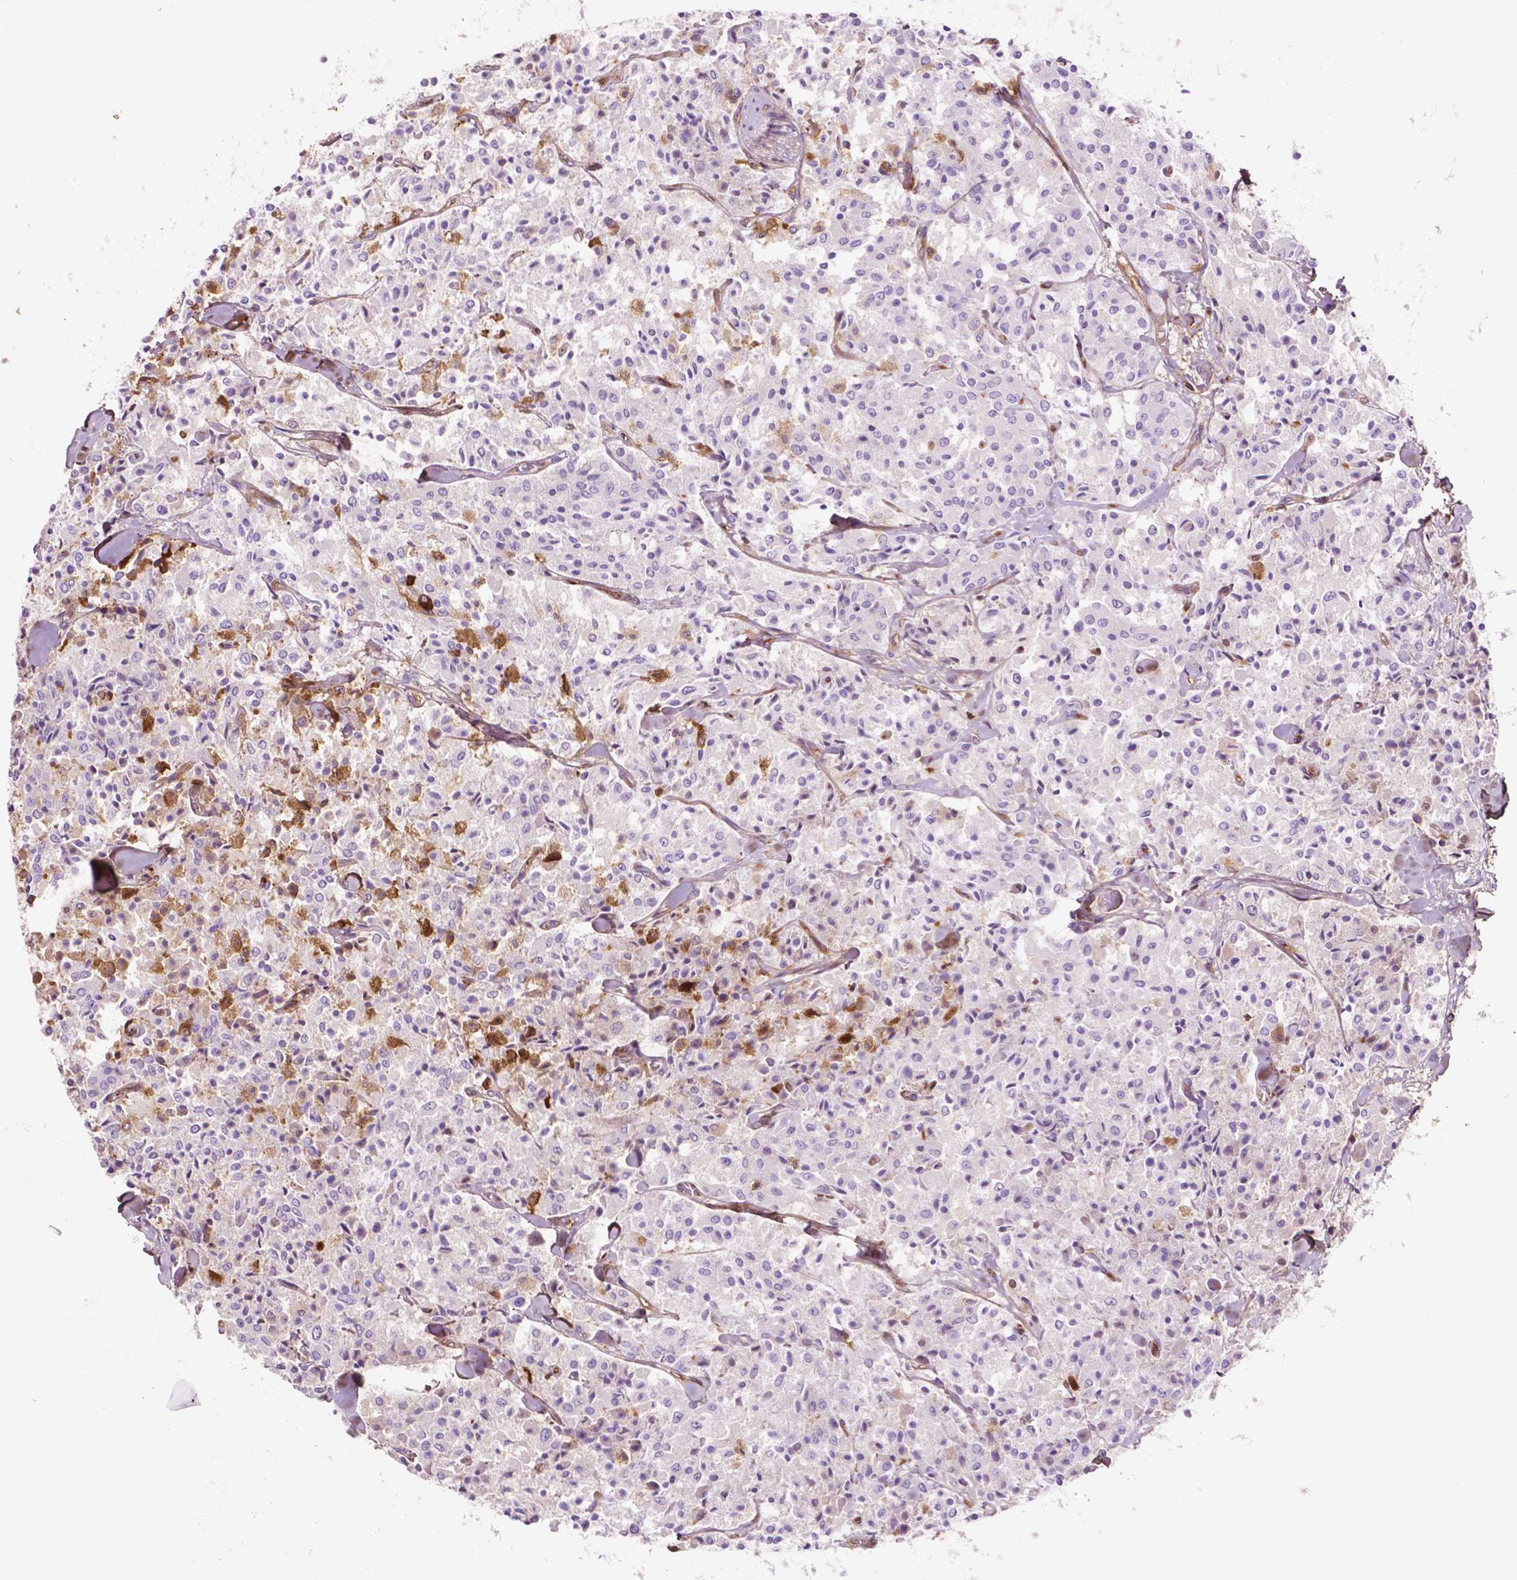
{"staining": {"intensity": "moderate", "quantity": "<25%", "location": "cytoplasmic/membranous"}, "tissue": "carcinoid", "cell_type": "Tumor cells", "image_type": "cancer", "snomed": [{"axis": "morphology", "description": "Carcinoid, malignant, NOS"}, {"axis": "topography", "description": "Lung"}], "caption": "Immunohistochemistry (IHC) (DAB (3,3'-diaminobenzidine)) staining of carcinoid (malignant) demonstrates moderate cytoplasmic/membranous protein staining in about <25% of tumor cells. The staining was performed using DAB (3,3'-diaminobenzidine), with brown indicating positive protein expression. Nuclei are stained blue with hematoxylin.", "gene": "DCN", "patient": {"sex": "male", "age": 71}}